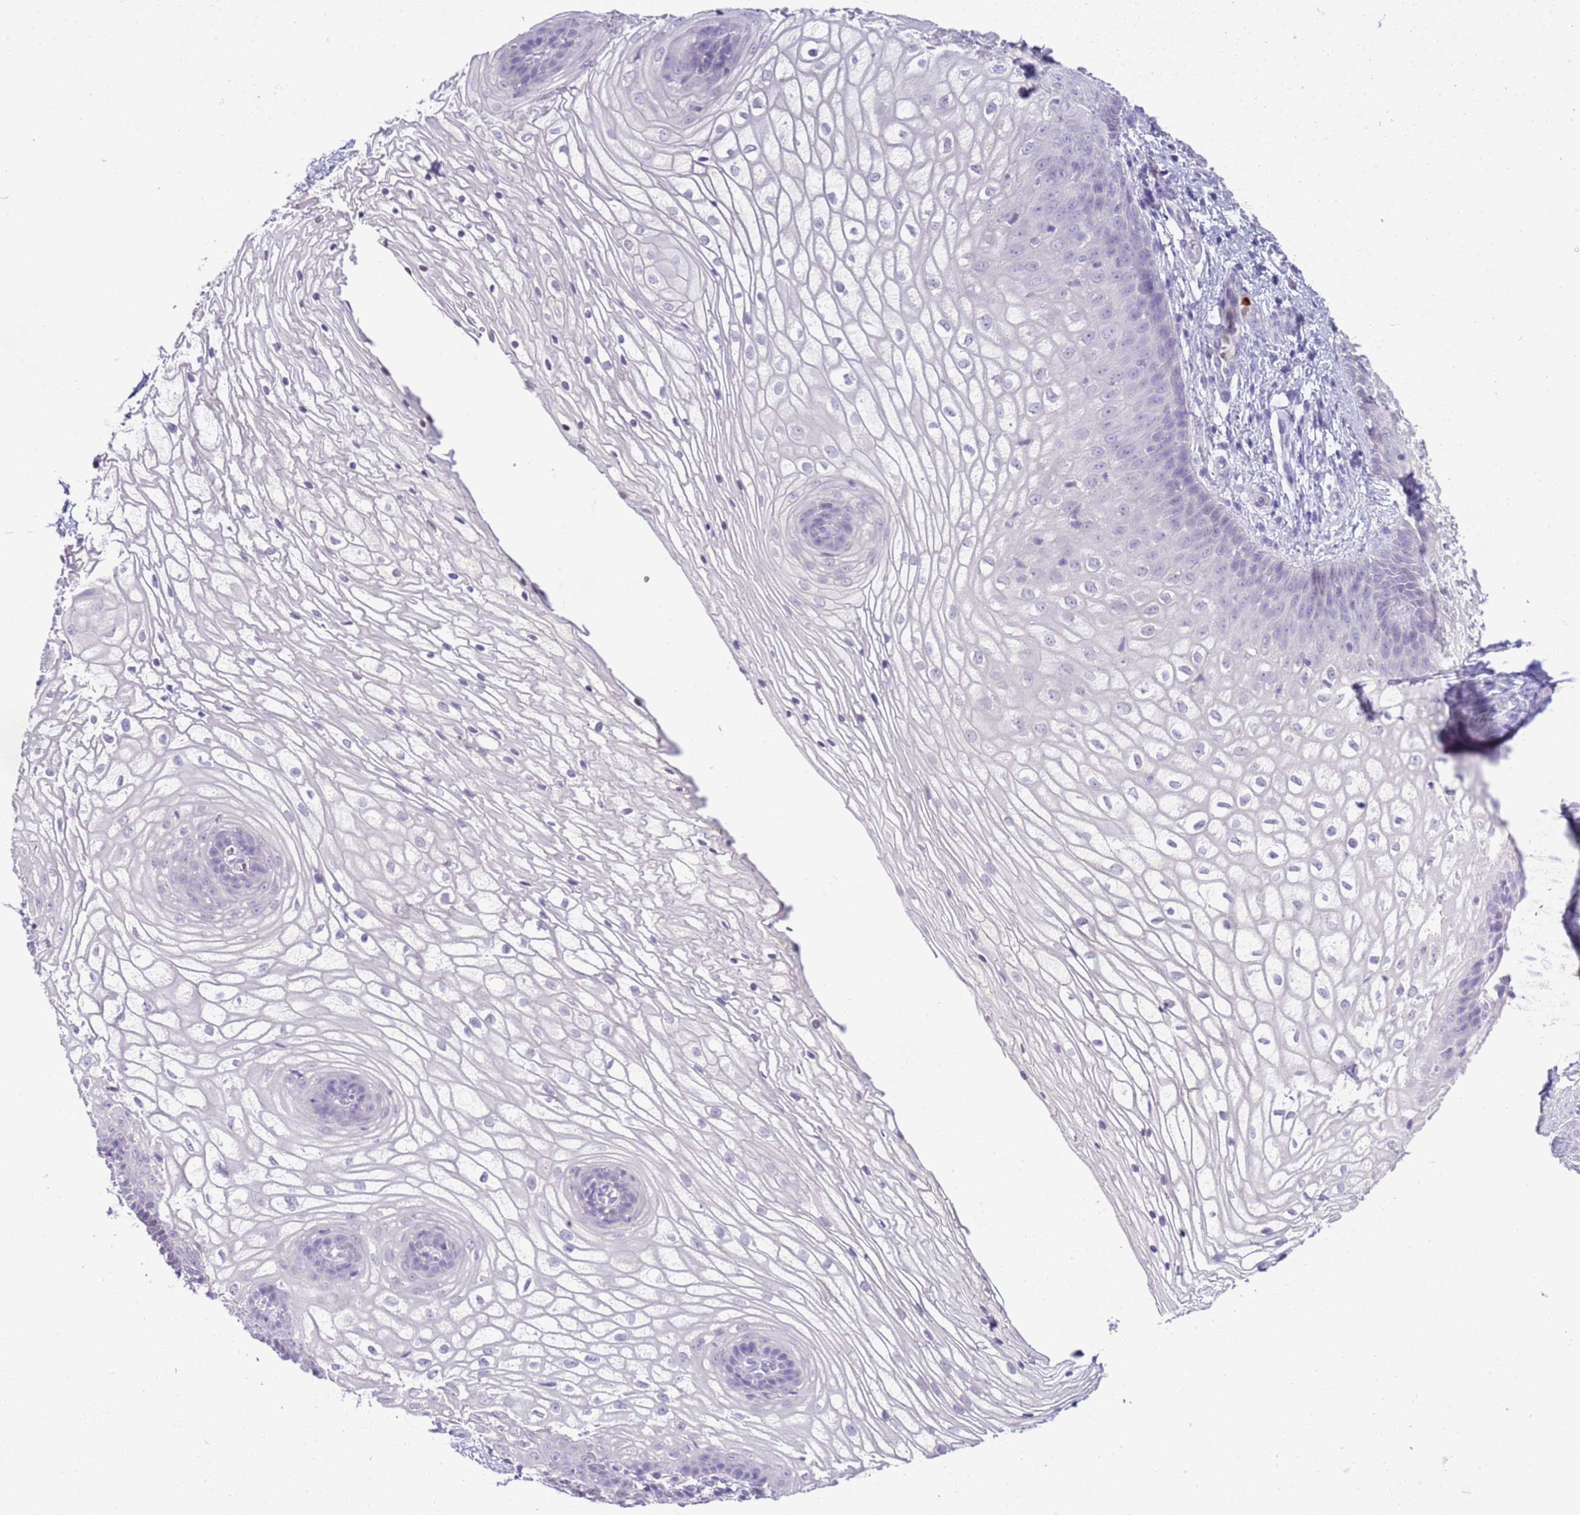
{"staining": {"intensity": "negative", "quantity": "none", "location": "none"}, "tissue": "vagina", "cell_type": "Squamous epithelial cells", "image_type": "normal", "snomed": [{"axis": "morphology", "description": "Normal tissue, NOS"}, {"axis": "topography", "description": "Vagina"}], "caption": "Immunohistochemistry photomicrograph of benign vagina stained for a protein (brown), which shows no staining in squamous epithelial cells.", "gene": "IL2RG", "patient": {"sex": "female", "age": 34}}